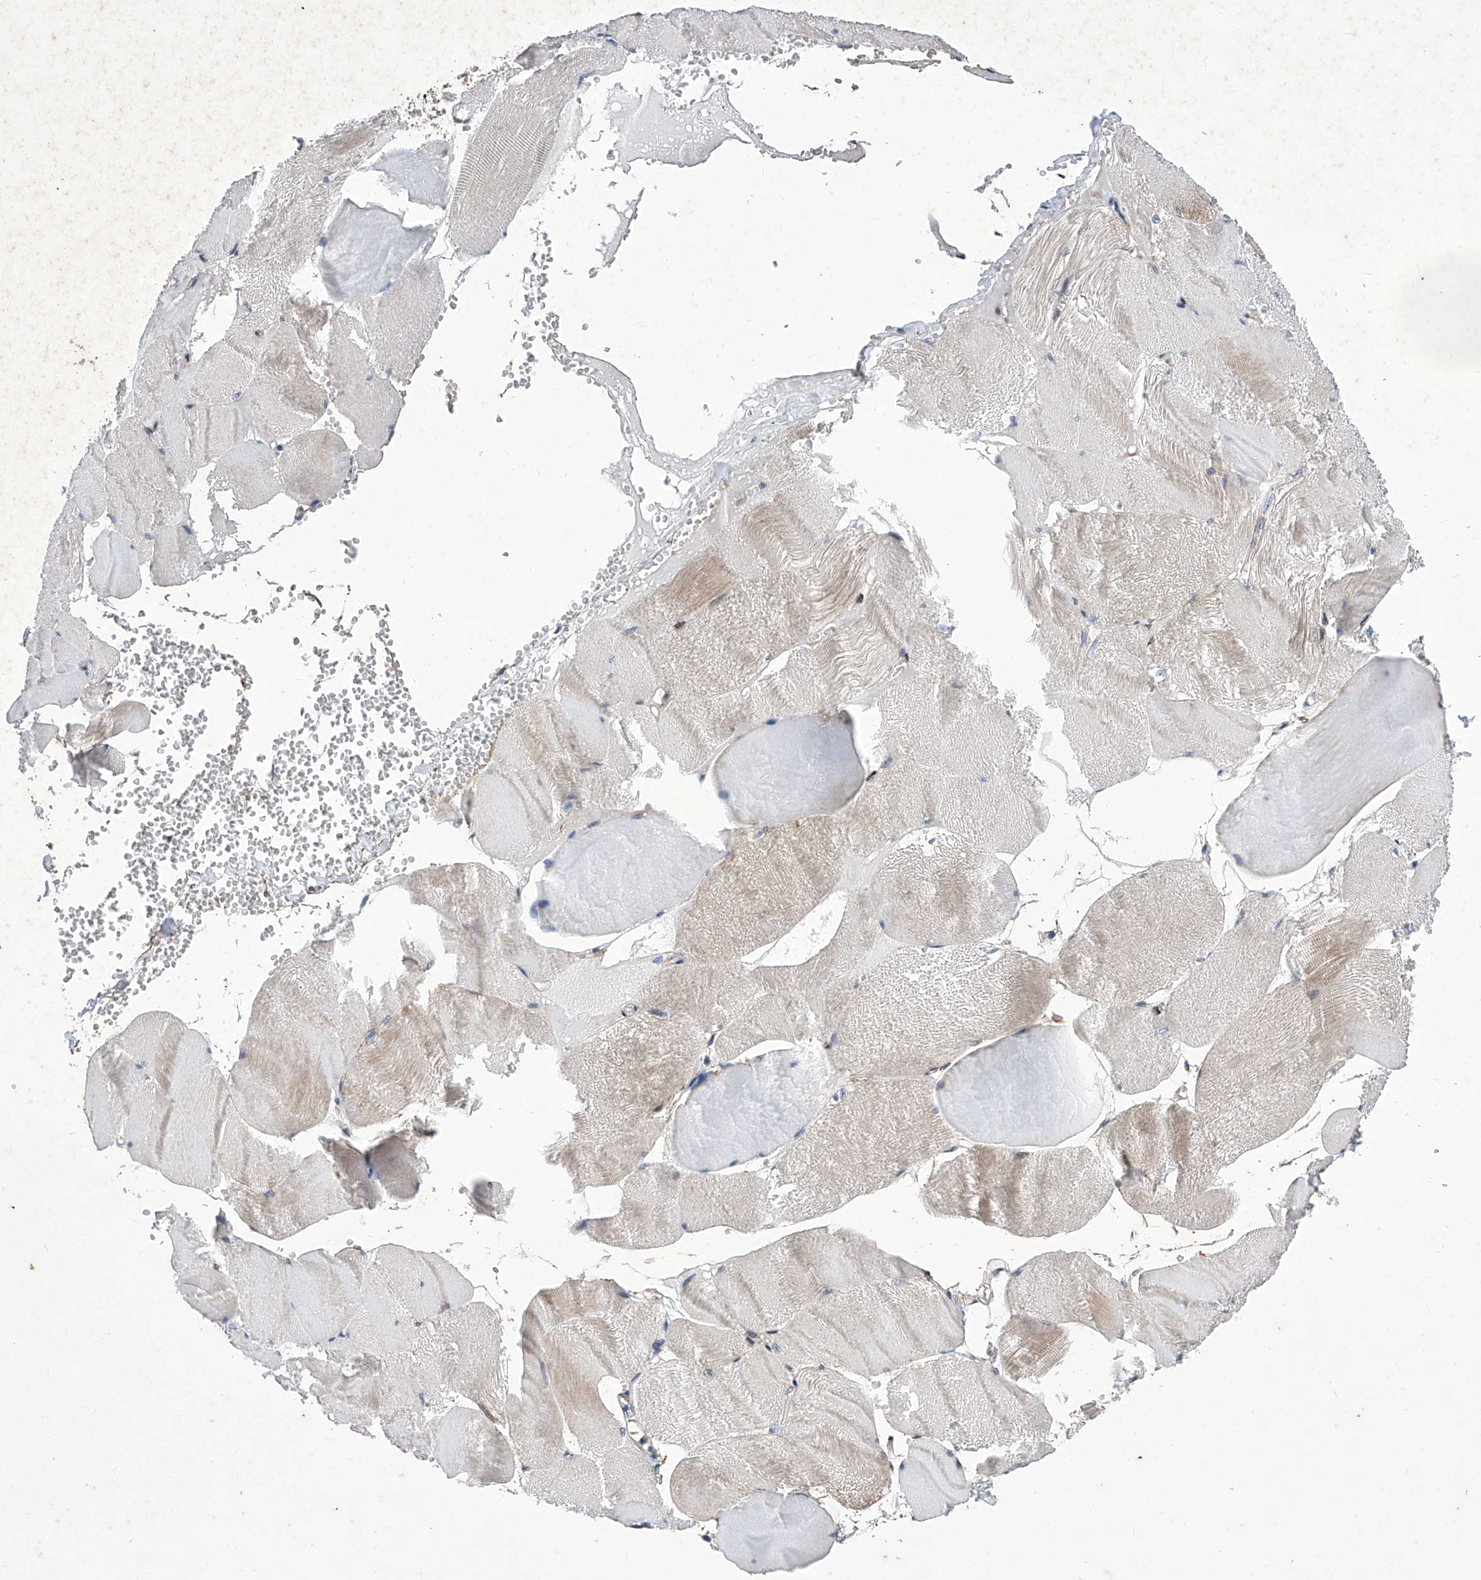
{"staining": {"intensity": "moderate", "quantity": "<25%", "location": "cytoplasmic/membranous"}, "tissue": "skeletal muscle", "cell_type": "Myocytes", "image_type": "normal", "snomed": [{"axis": "morphology", "description": "Normal tissue, NOS"}, {"axis": "morphology", "description": "Basal cell carcinoma"}, {"axis": "topography", "description": "Skeletal muscle"}], "caption": "Skeletal muscle stained with immunohistochemistry (IHC) displays moderate cytoplasmic/membranous expression in approximately <25% of myocytes.", "gene": "KTI12", "patient": {"sex": "female", "age": 64}}